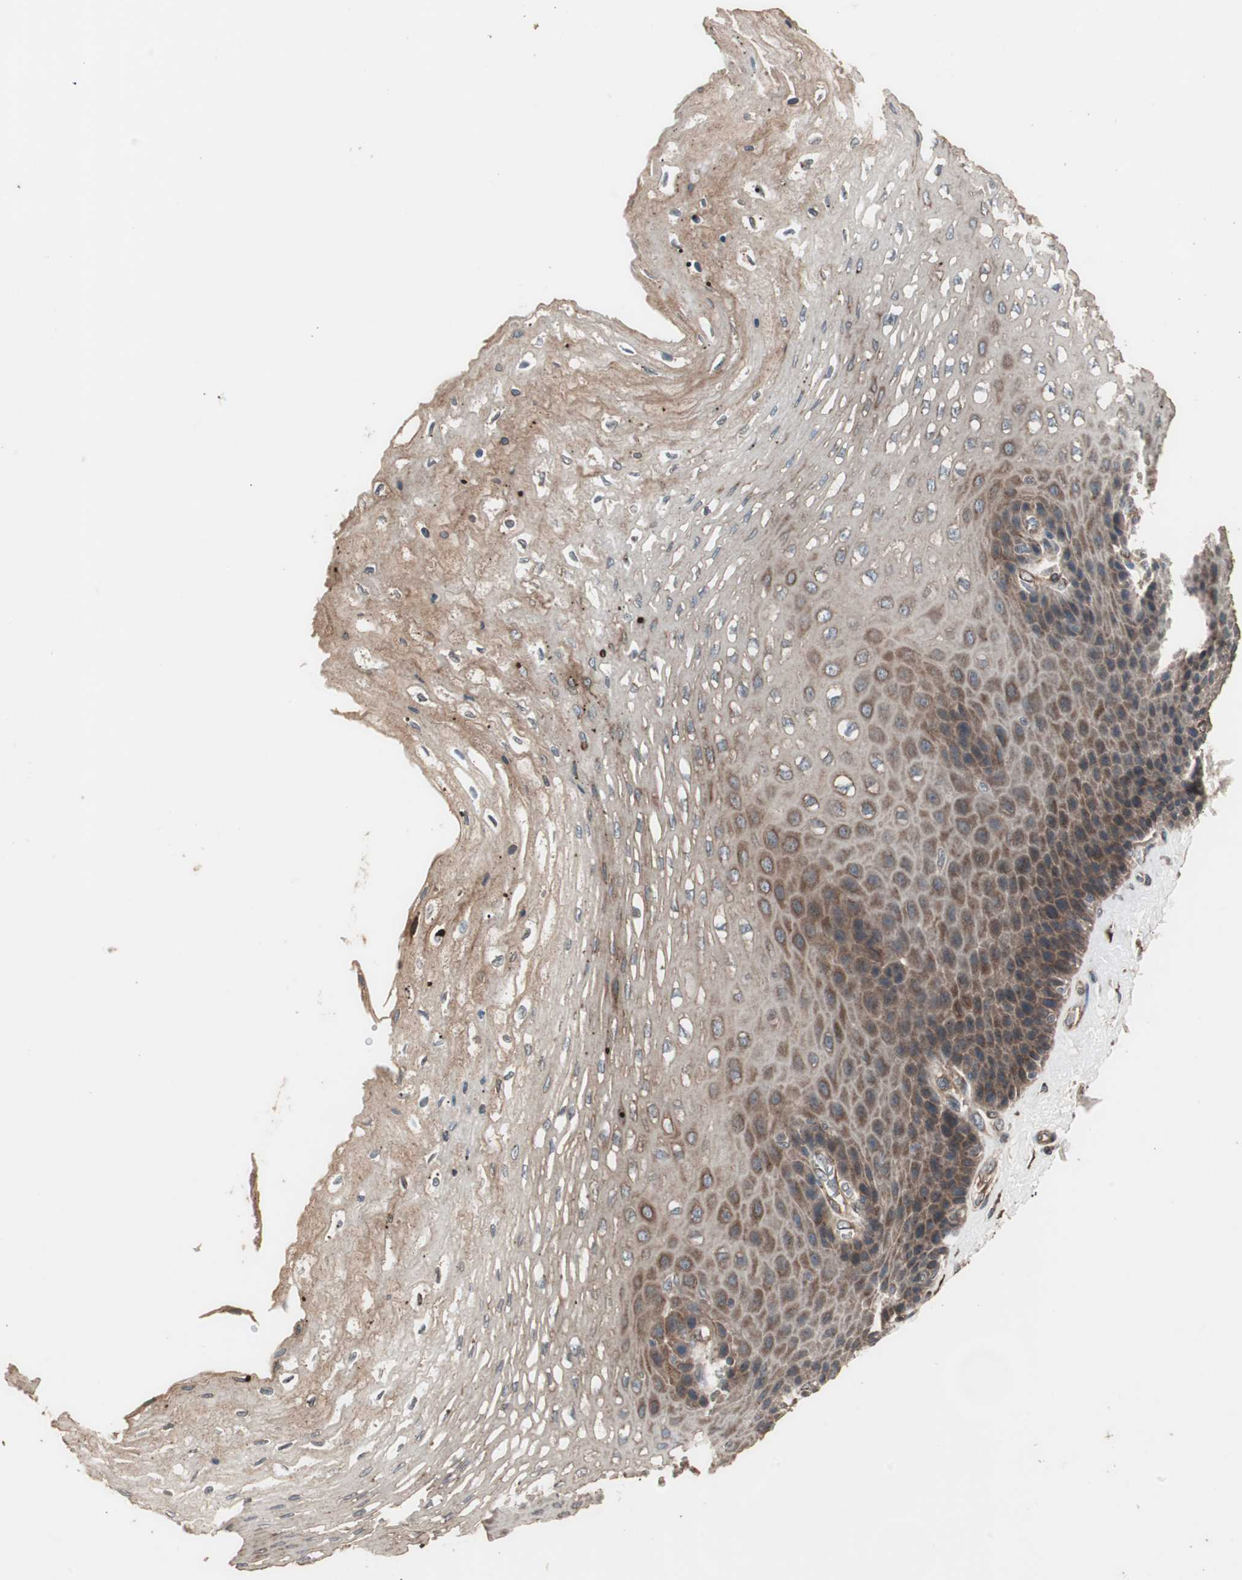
{"staining": {"intensity": "moderate", "quantity": ">75%", "location": "cytoplasmic/membranous"}, "tissue": "esophagus", "cell_type": "Squamous epithelial cells", "image_type": "normal", "snomed": [{"axis": "morphology", "description": "Normal tissue, NOS"}, {"axis": "topography", "description": "Esophagus"}], "caption": "Protein expression by immunohistochemistry (IHC) demonstrates moderate cytoplasmic/membranous expression in approximately >75% of squamous epithelial cells in normal esophagus.", "gene": "LZTS1", "patient": {"sex": "female", "age": 72}}